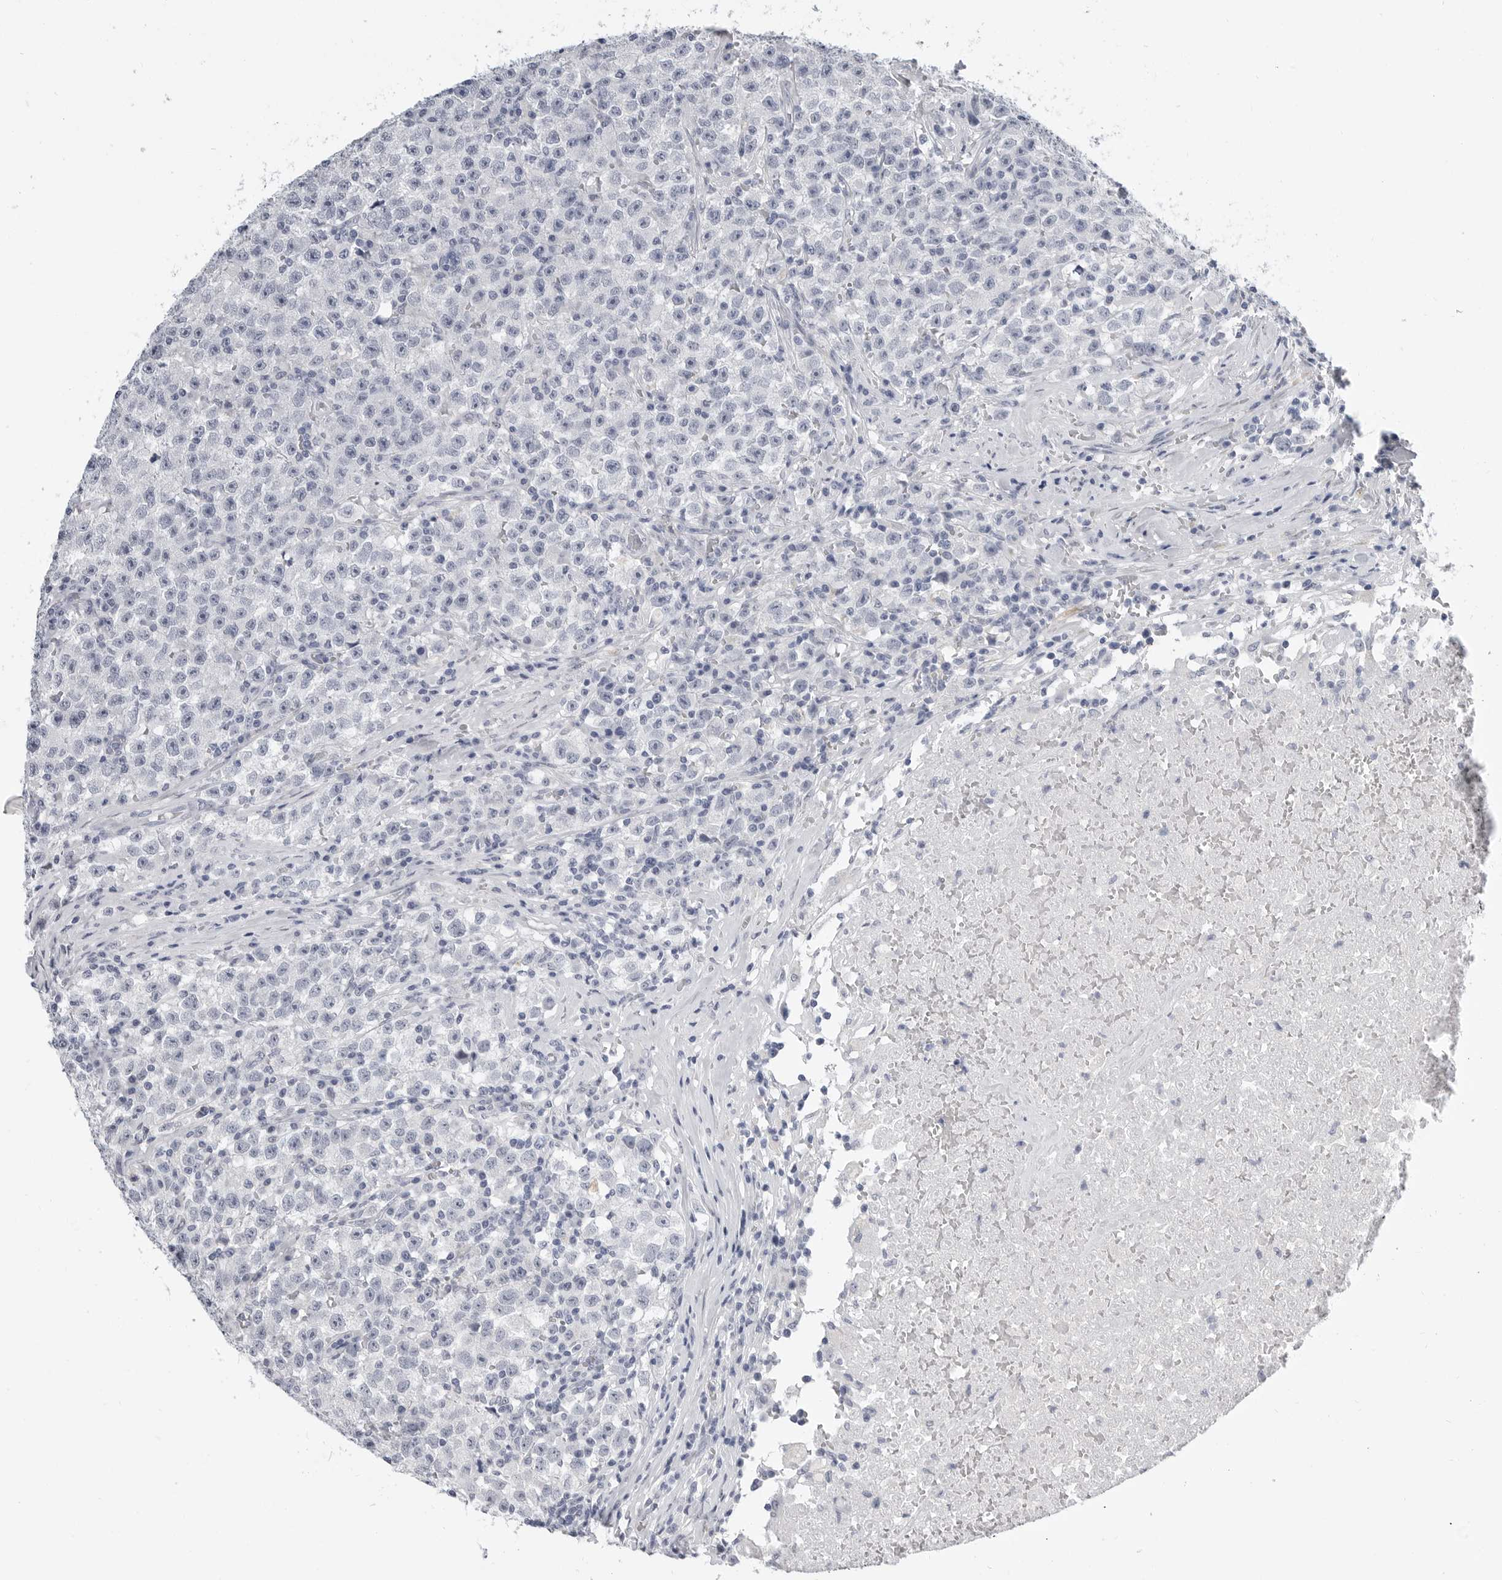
{"staining": {"intensity": "negative", "quantity": "none", "location": "none"}, "tissue": "testis cancer", "cell_type": "Tumor cells", "image_type": "cancer", "snomed": [{"axis": "morphology", "description": "Seminoma, NOS"}, {"axis": "topography", "description": "Testis"}], "caption": "Immunohistochemistry (IHC) of human testis cancer reveals no expression in tumor cells. Brightfield microscopy of IHC stained with DAB (3,3'-diaminobenzidine) (brown) and hematoxylin (blue), captured at high magnification.", "gene": "PLN", "patient": {"sex": "male", "age": 22}}